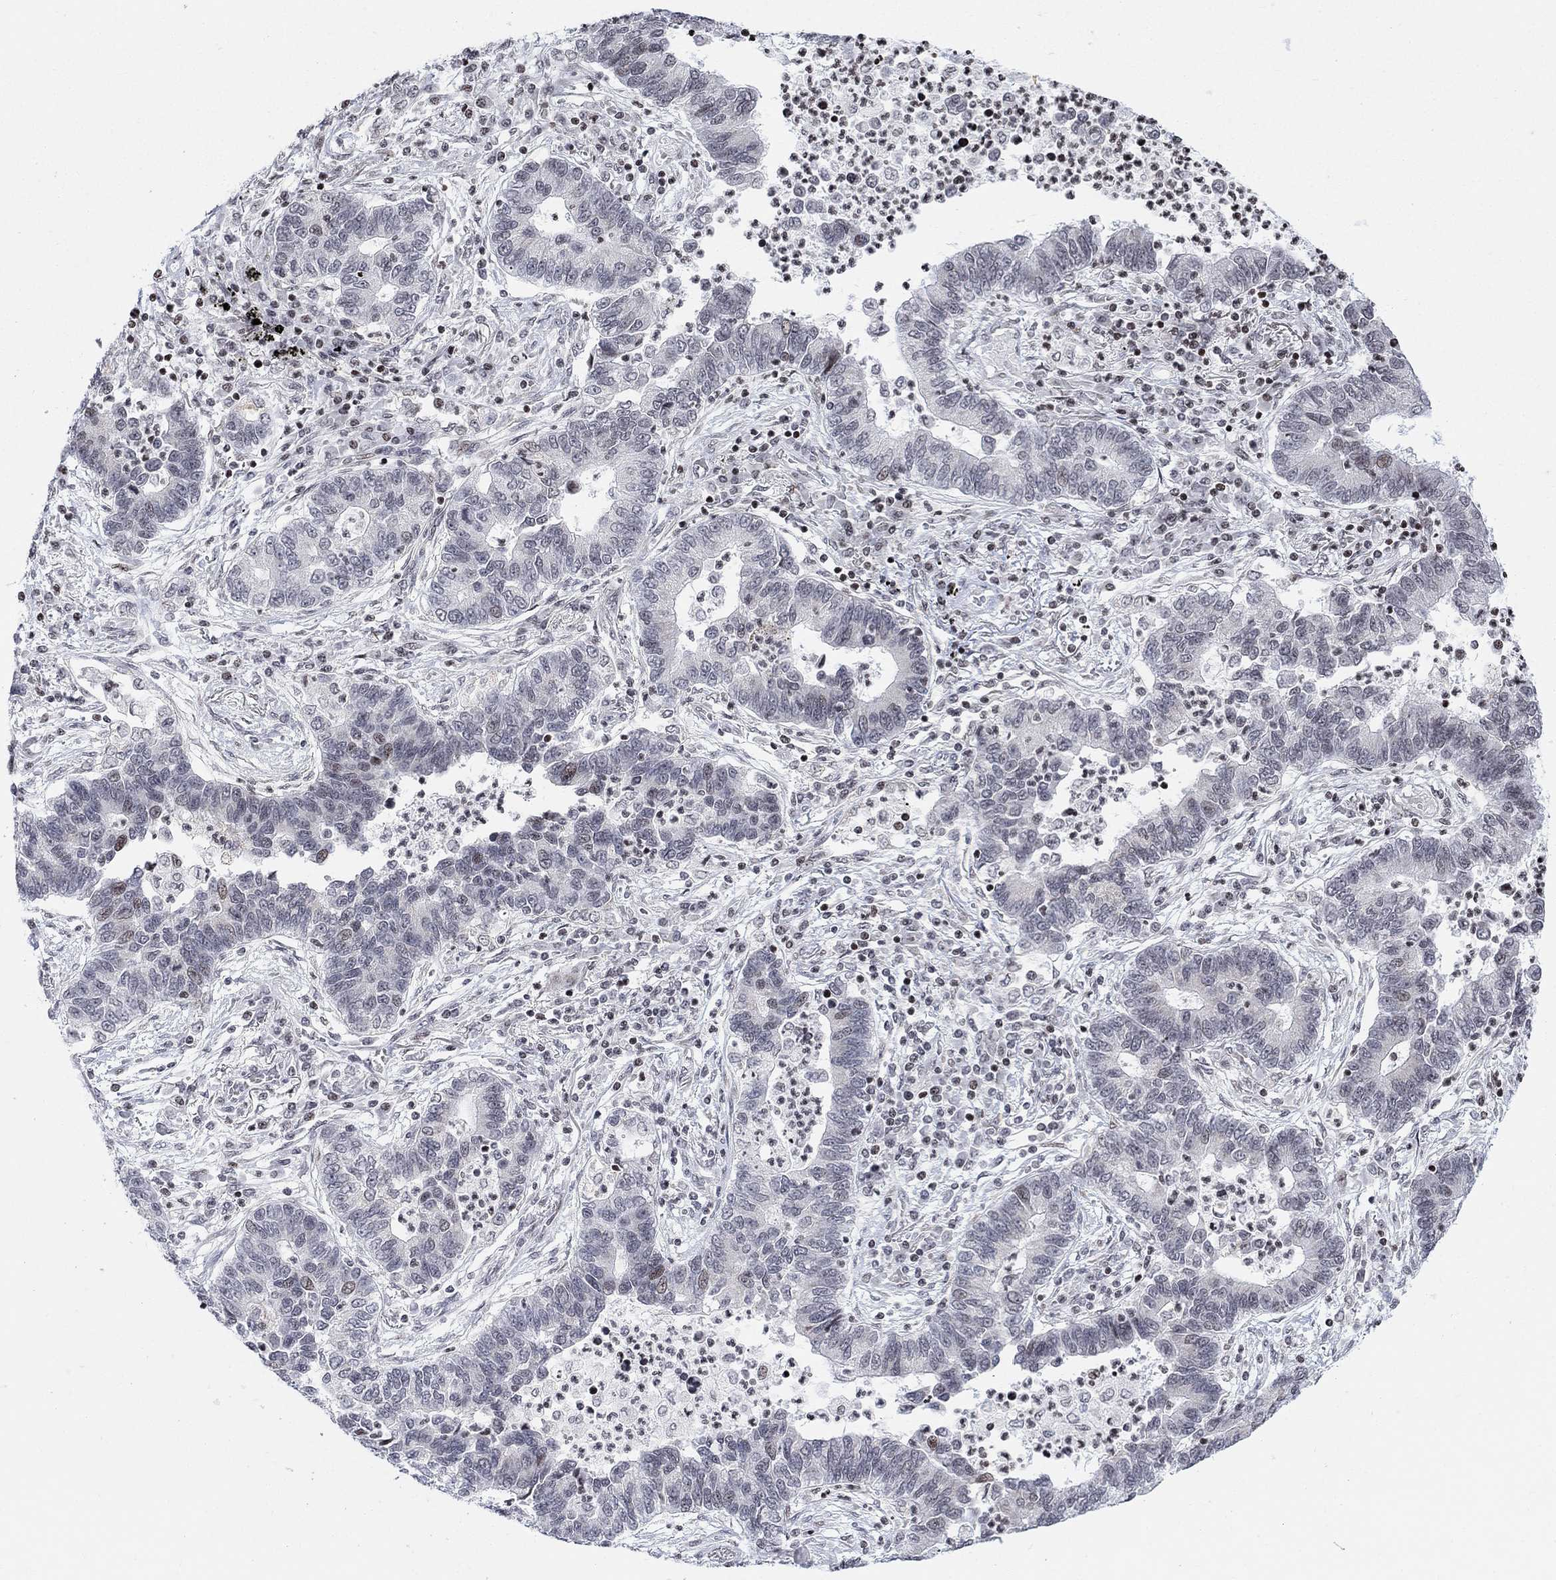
{"staining": {"intensity": "weak", "quantity": "<25%", "location": "nuclear"}, "tissue": "lung cancer", "cell_type": "Tumor cells", "image_type": "cancer", "snomed": [{"axis": "morphology", "description": "Adenocarcinoma, NOS"}, {"axis": "topography", "description": "Lung"}], "caption": "Protein analysis of lung cancer demonstrates no significant staining in tumor cells.", "gene": "ABHD14A", "patient": {"sex": "female", "age": 57}}